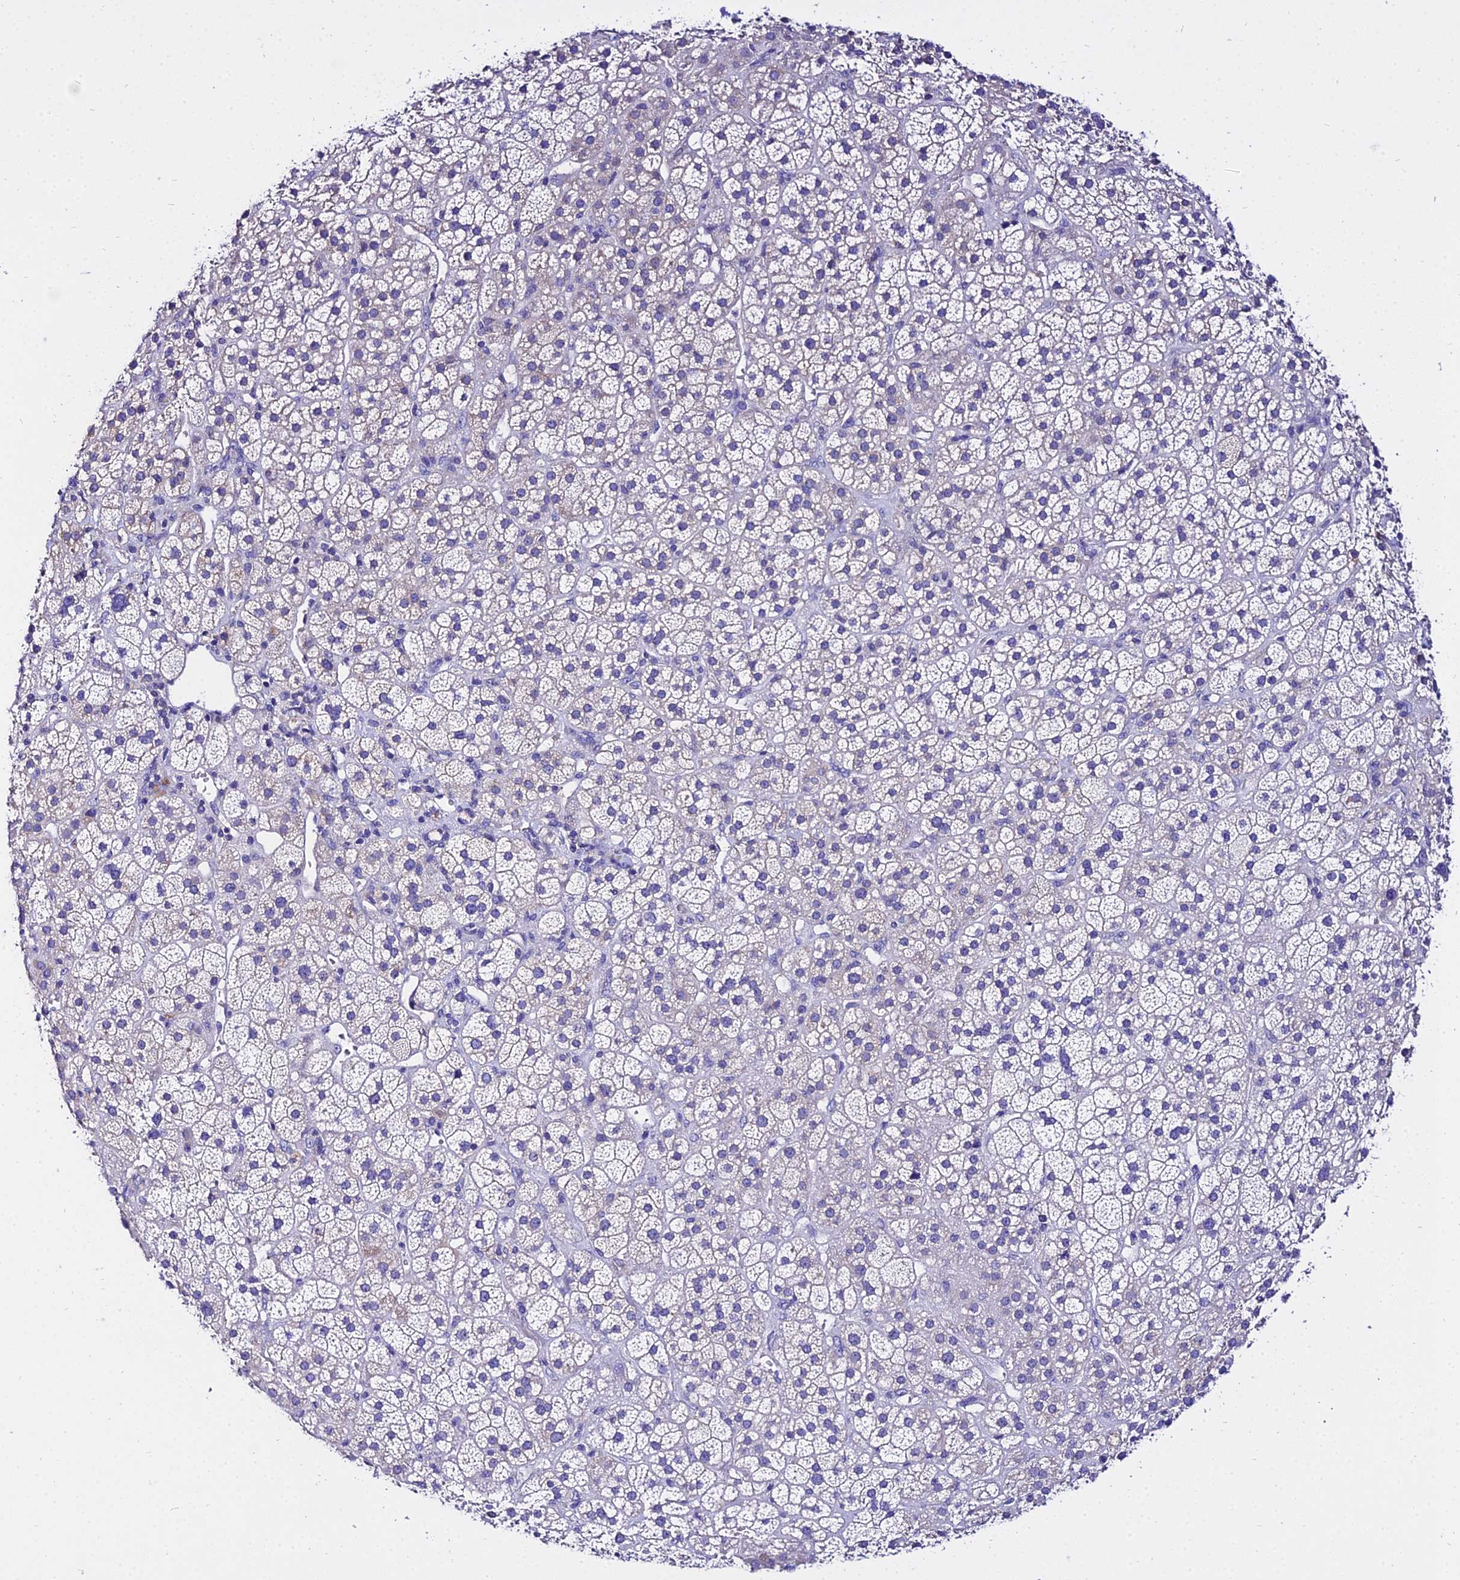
{"staining": {"intensity": "negative", "quantity": "none", "location": "none"}, "tissue": "adrenal gland", "cell_type": "Glandular cells", "image_type": "normal", "snomed": [{"axis": "morphology", "description": "Normal tissue, NOS"}, {"axis": "topography", "description": "Adrenal gland"}], "caption": "Glandular cells show no significant protein expression in unremarkable adrenal gland. Brightfield microscopy of immunohistochemistry (IHC) stained with DAB (3,3'-diaminobenzidine) (brown) and hematoxylin (blue), captured at high magnification.", "gene": "TUBA1A", "patient": {"sex": "female", "age": 70}}